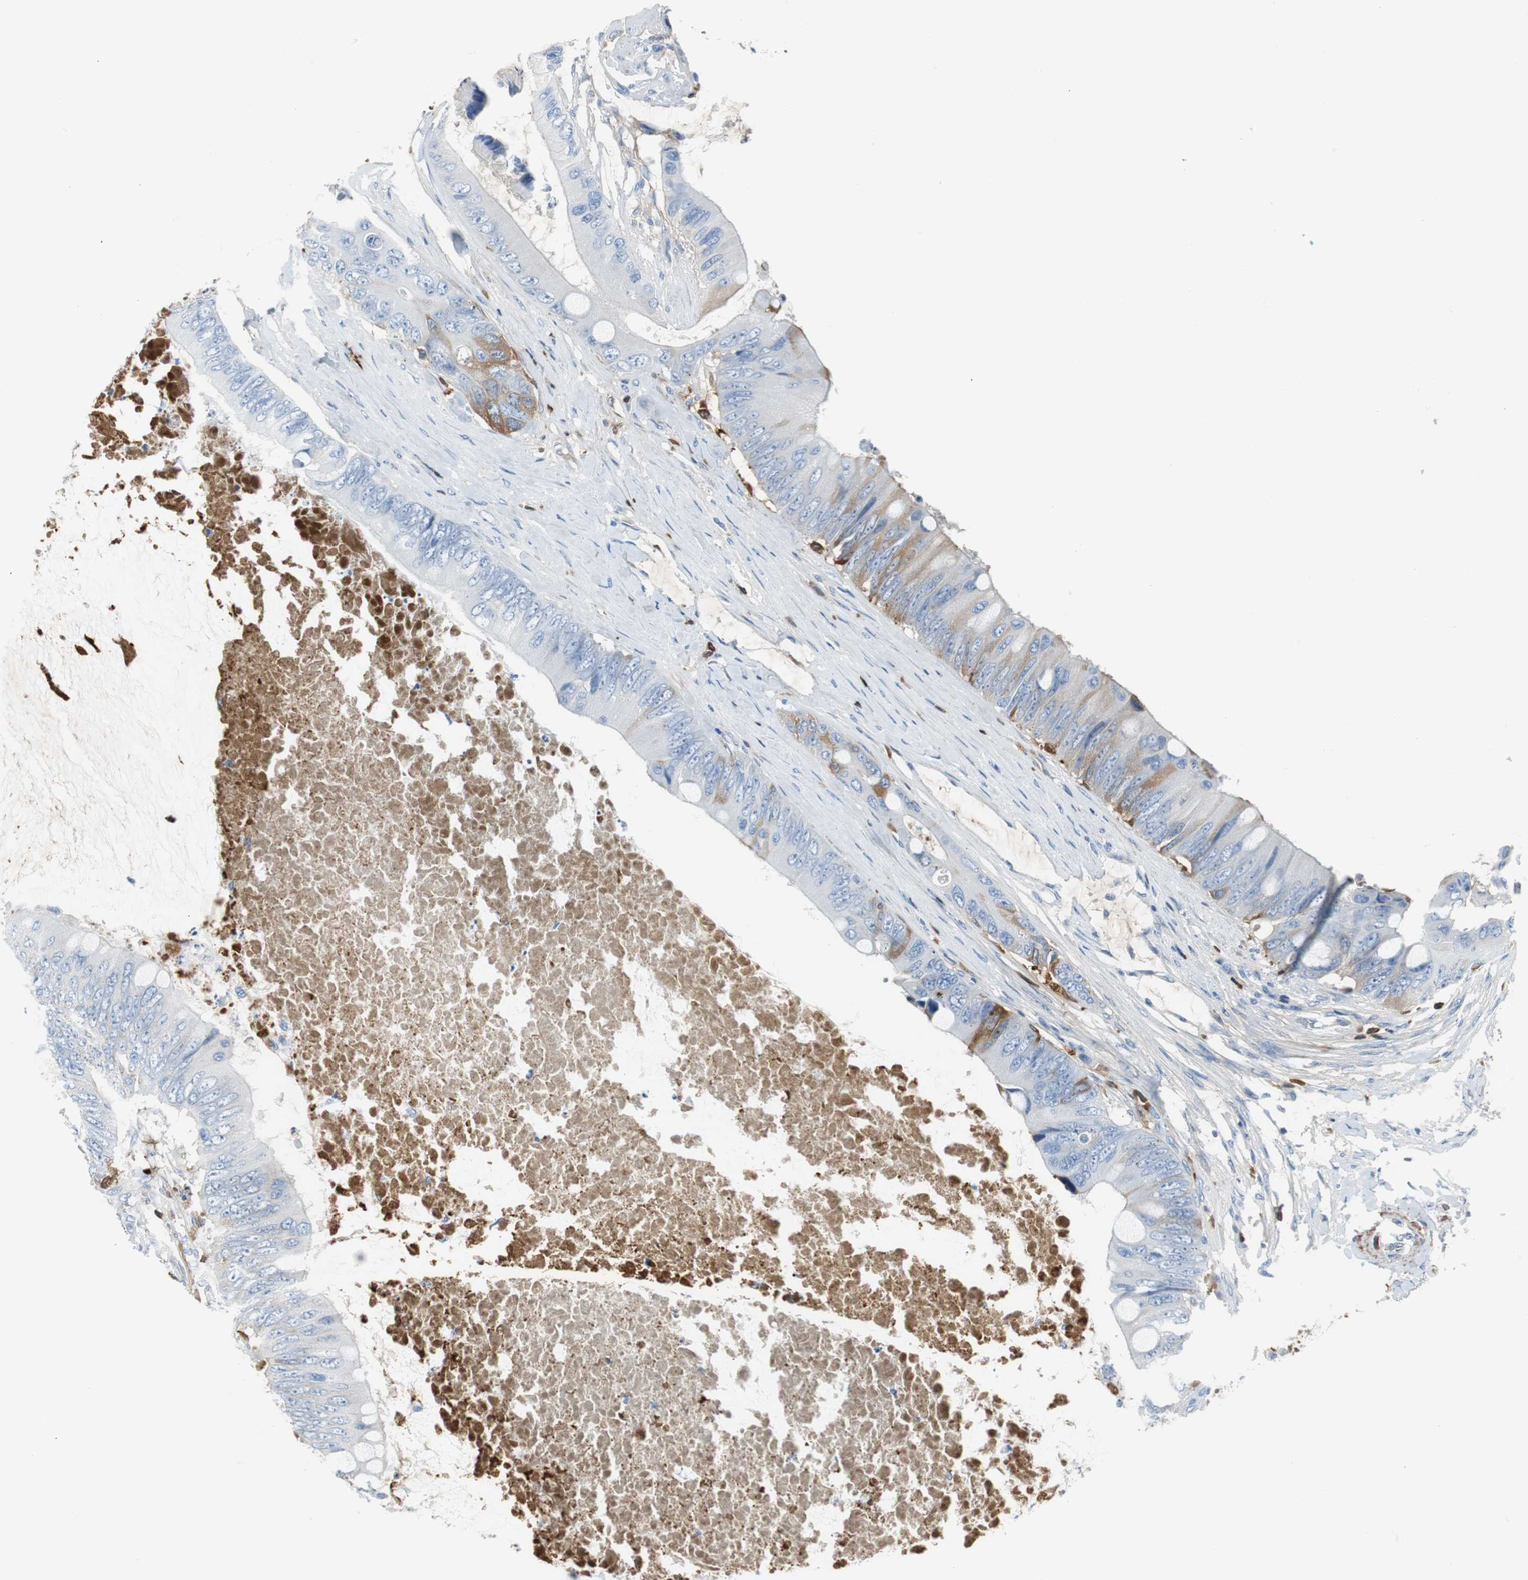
{"staining": {"intensity": "moderate", "quantity": "<25%", "location": "cytoplasmic/membranous"}, "tissue": "colorectal cancer", "cell_type": "Tumor cells", "image_type": "cancer", "snomed": [{"axis": "morphology", "description": "Adenocarcinoma, NOS"}, {"axis": "topography", "description": "Rectum"}], "caption": "A brown stain shows moderate cytoplasmic/membranous positivity of a protein in human colorectal cancer (adenocarcinoma) tumor cells.", "gene": "APCS", "patient": {"sex": "female", "age": 77}}